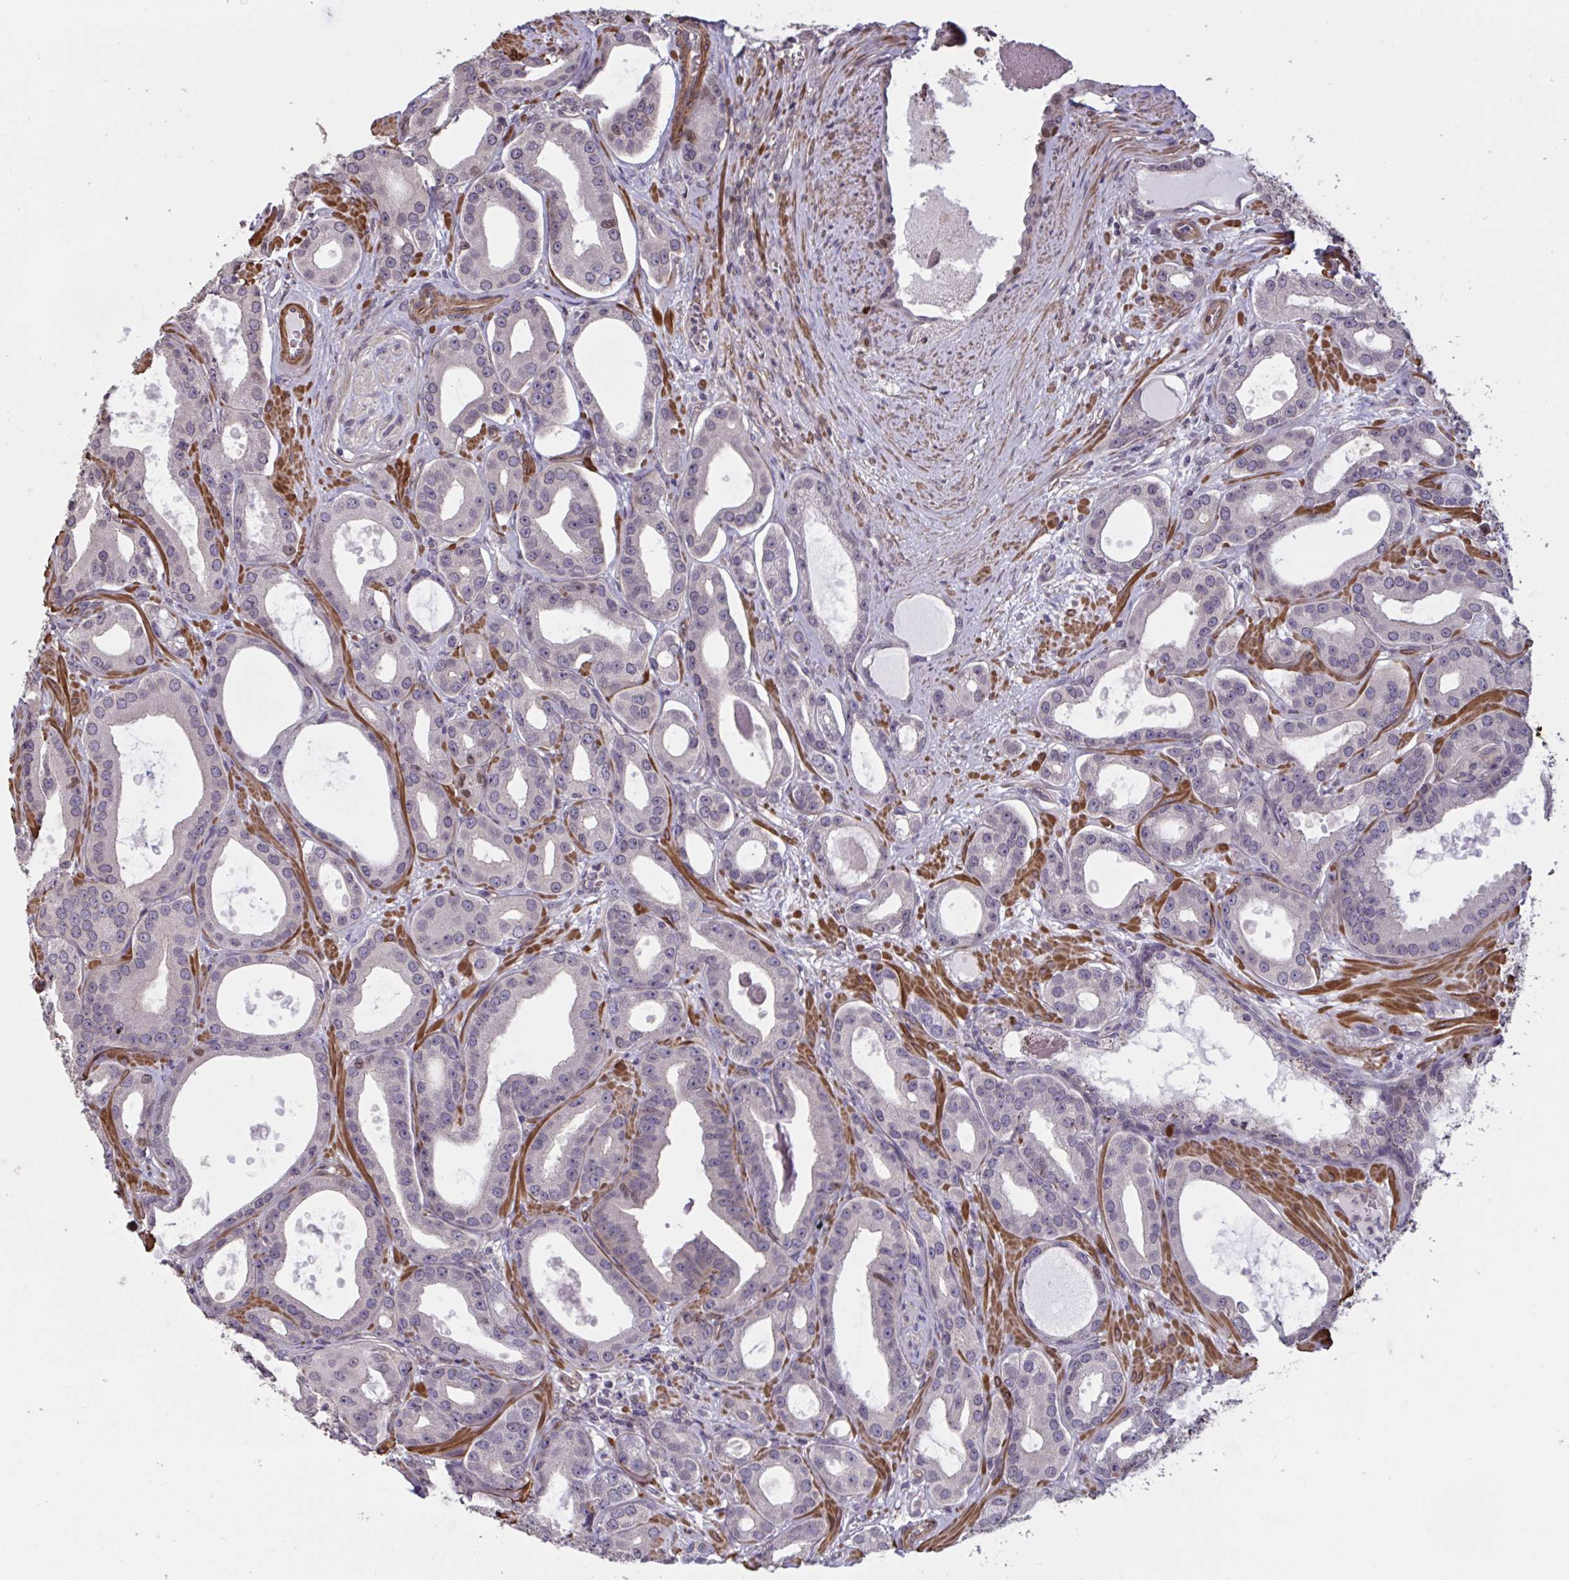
{"staining": {"intensity": "negative", "quantity": "none", "location": "none"}, "tissue": "prostate cancer", "cell_type": "Tumor cells", "image_type": "cancer", "snomed": [{"axis": "morphology", "description": "Adenocarcinoma, High grade"}, {"axis": "topography", "description": "Prostate"}], "caption": "Human prostate high-grade adenocarcinoma stained for a protein using immunohistochemistry (IHC) exhibits no expression in tumor cells.", "gene": "IPO5", "patient": {"sex": "male", "age": 65}}